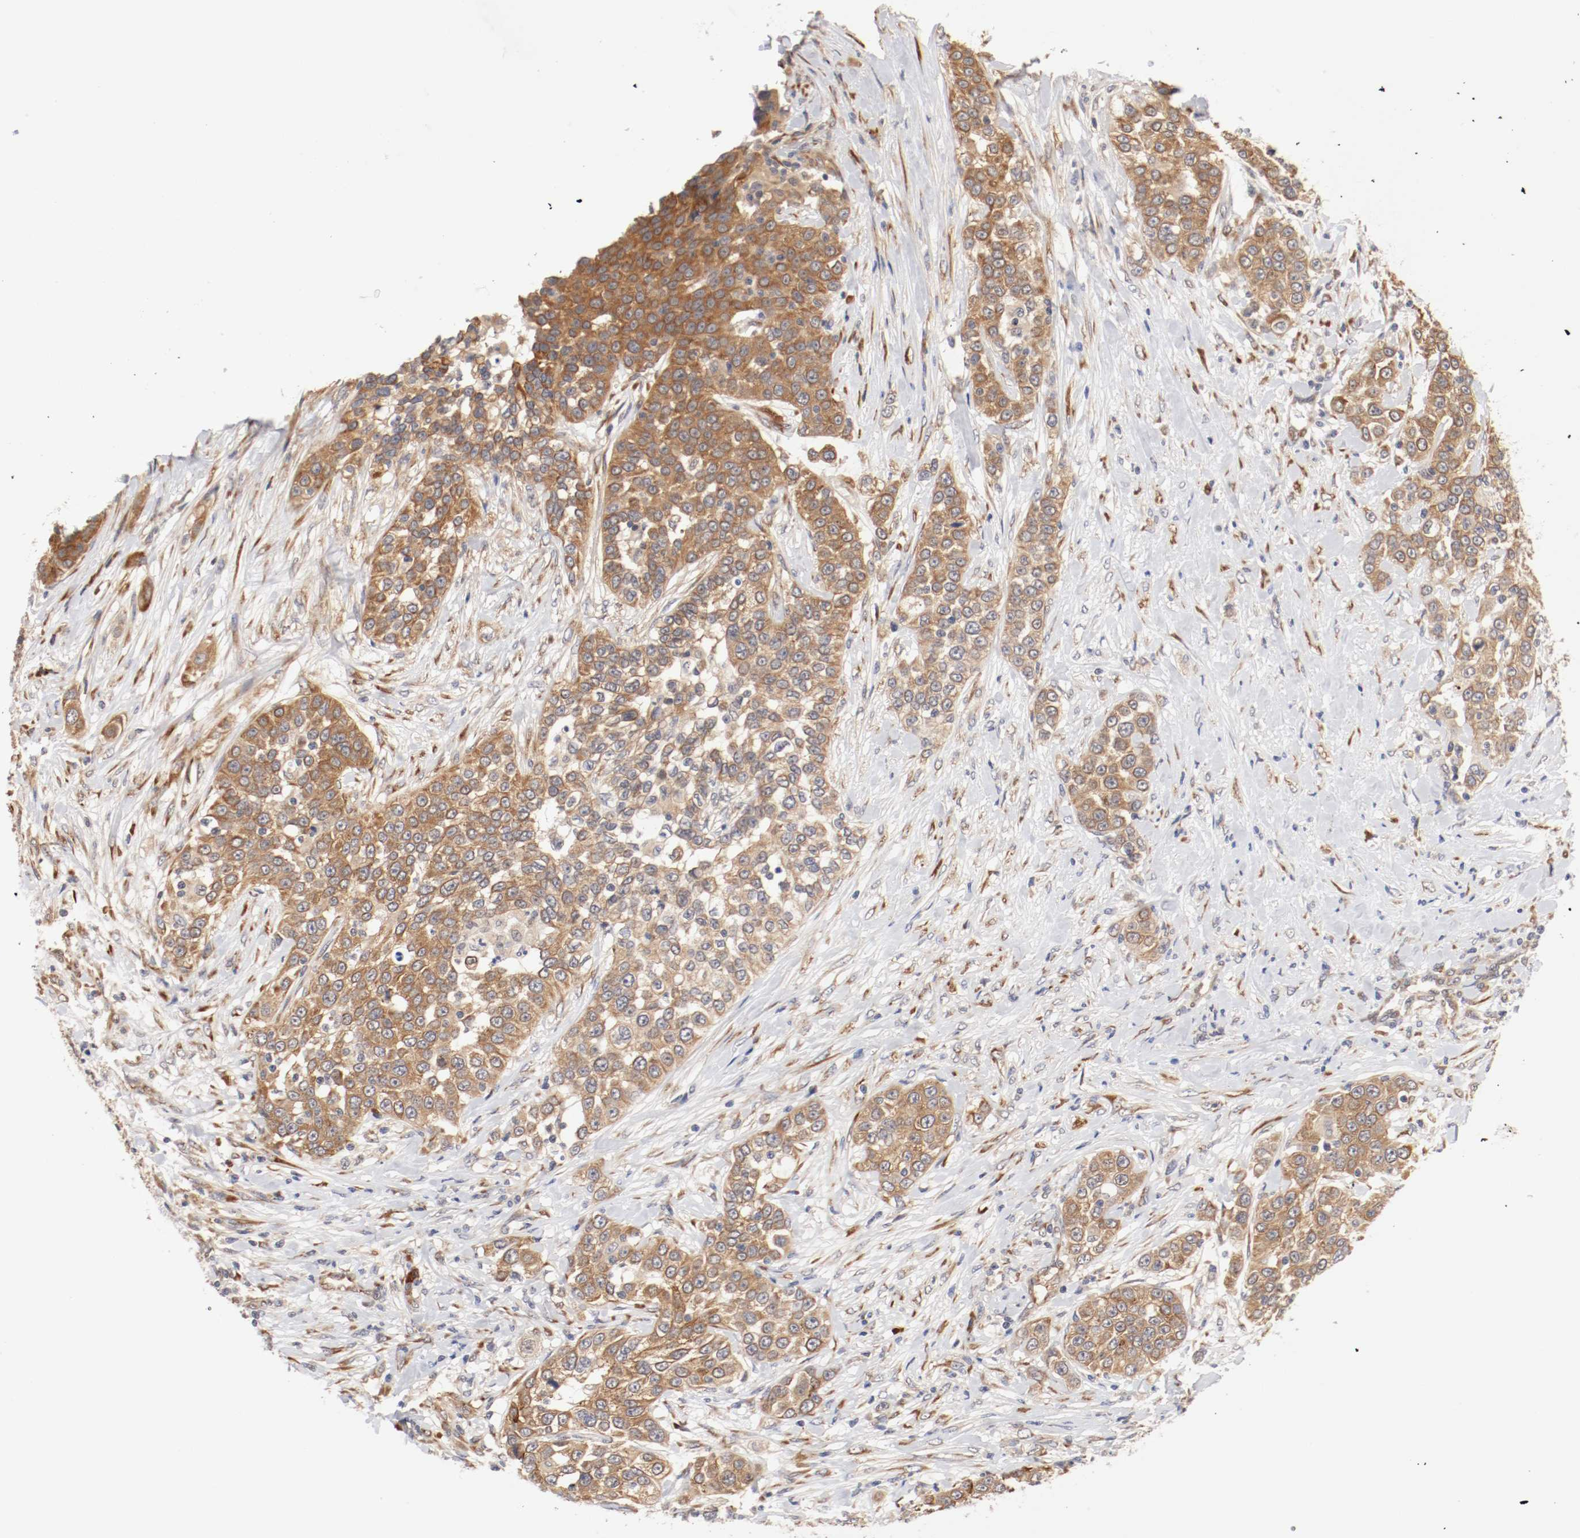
{"staining": {"intensity": "moderate", "quantity": ">75%", "location": "cytoplasmic/membranous"}, "tissue": "urothelial cancer", "cell_type": "Tumor cells", "image_type": "cancer", "snomed": [{"axis": "morphology", "description": "Urothelial carcinoma, High grade"}, {"axis": "topography", "description": "Urinary bladder"}], "caption": "A brown stain labels moderate cytoplasmic/membranous positivity of a protein in human urothelial cancer tumor cells.", "gene": "FKBP3", "patient": {"sex": "female", "age": 80}}